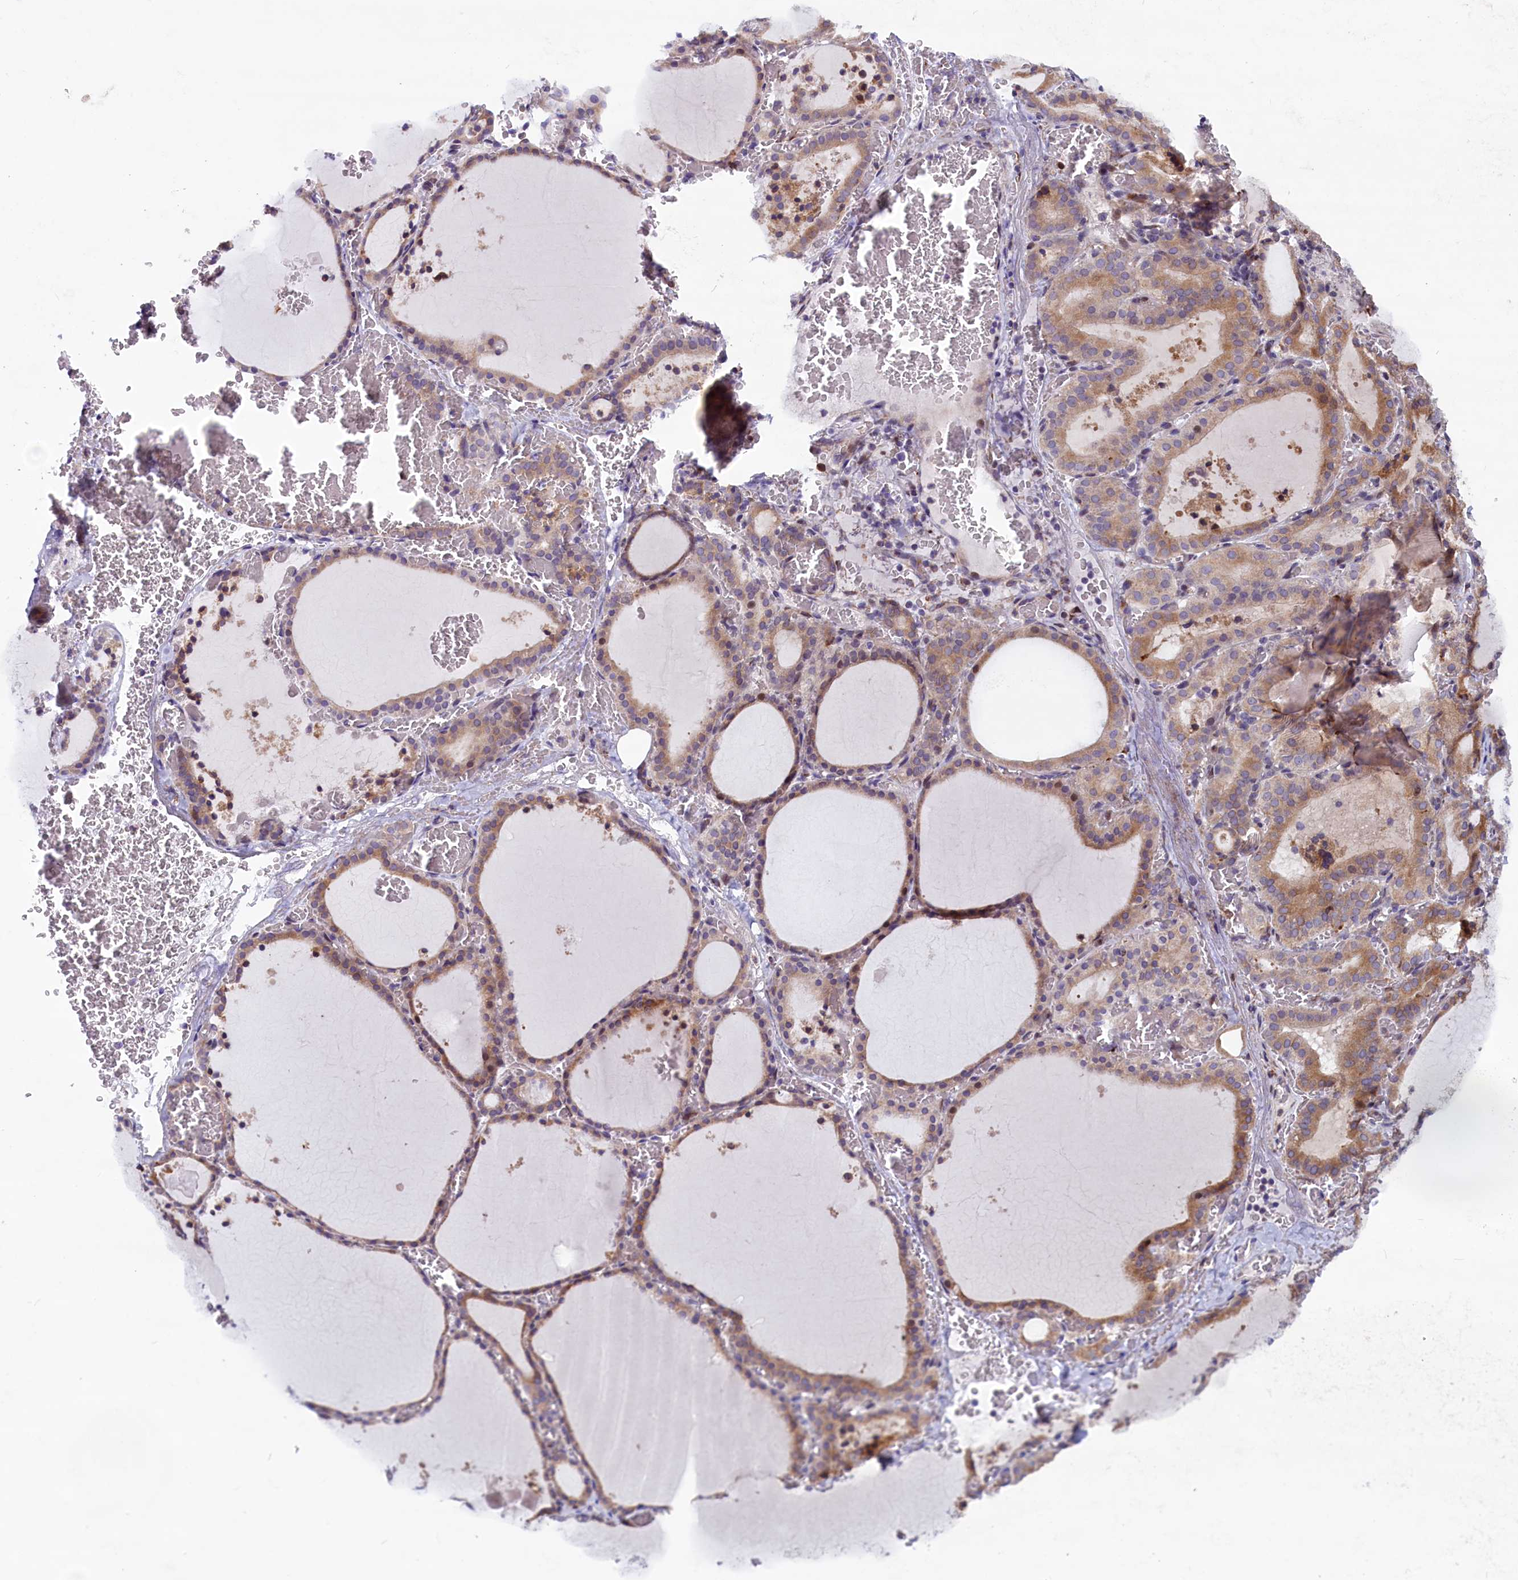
{"staining": {"intensity": "moderate", "quantity": ">75%", "location": "cytoplasmic/membranous"}, "tissue": "thyroid gland", "cell_type": "Glandular cells", "image_type": "normal", "snomed": [{"axis": "morphology", "description": "Normal tissue, NOS"}, {"axis": "topography", "description": "Thyroid gland"}], "caption": "Thyroid gland stained for a protein (brown) reveals moderate cytoplasmic/membranous positive staining in approximately >75% of glandular cells.", "gene": "MIEF2", "patient": {"sex": "female", "age": 39}}